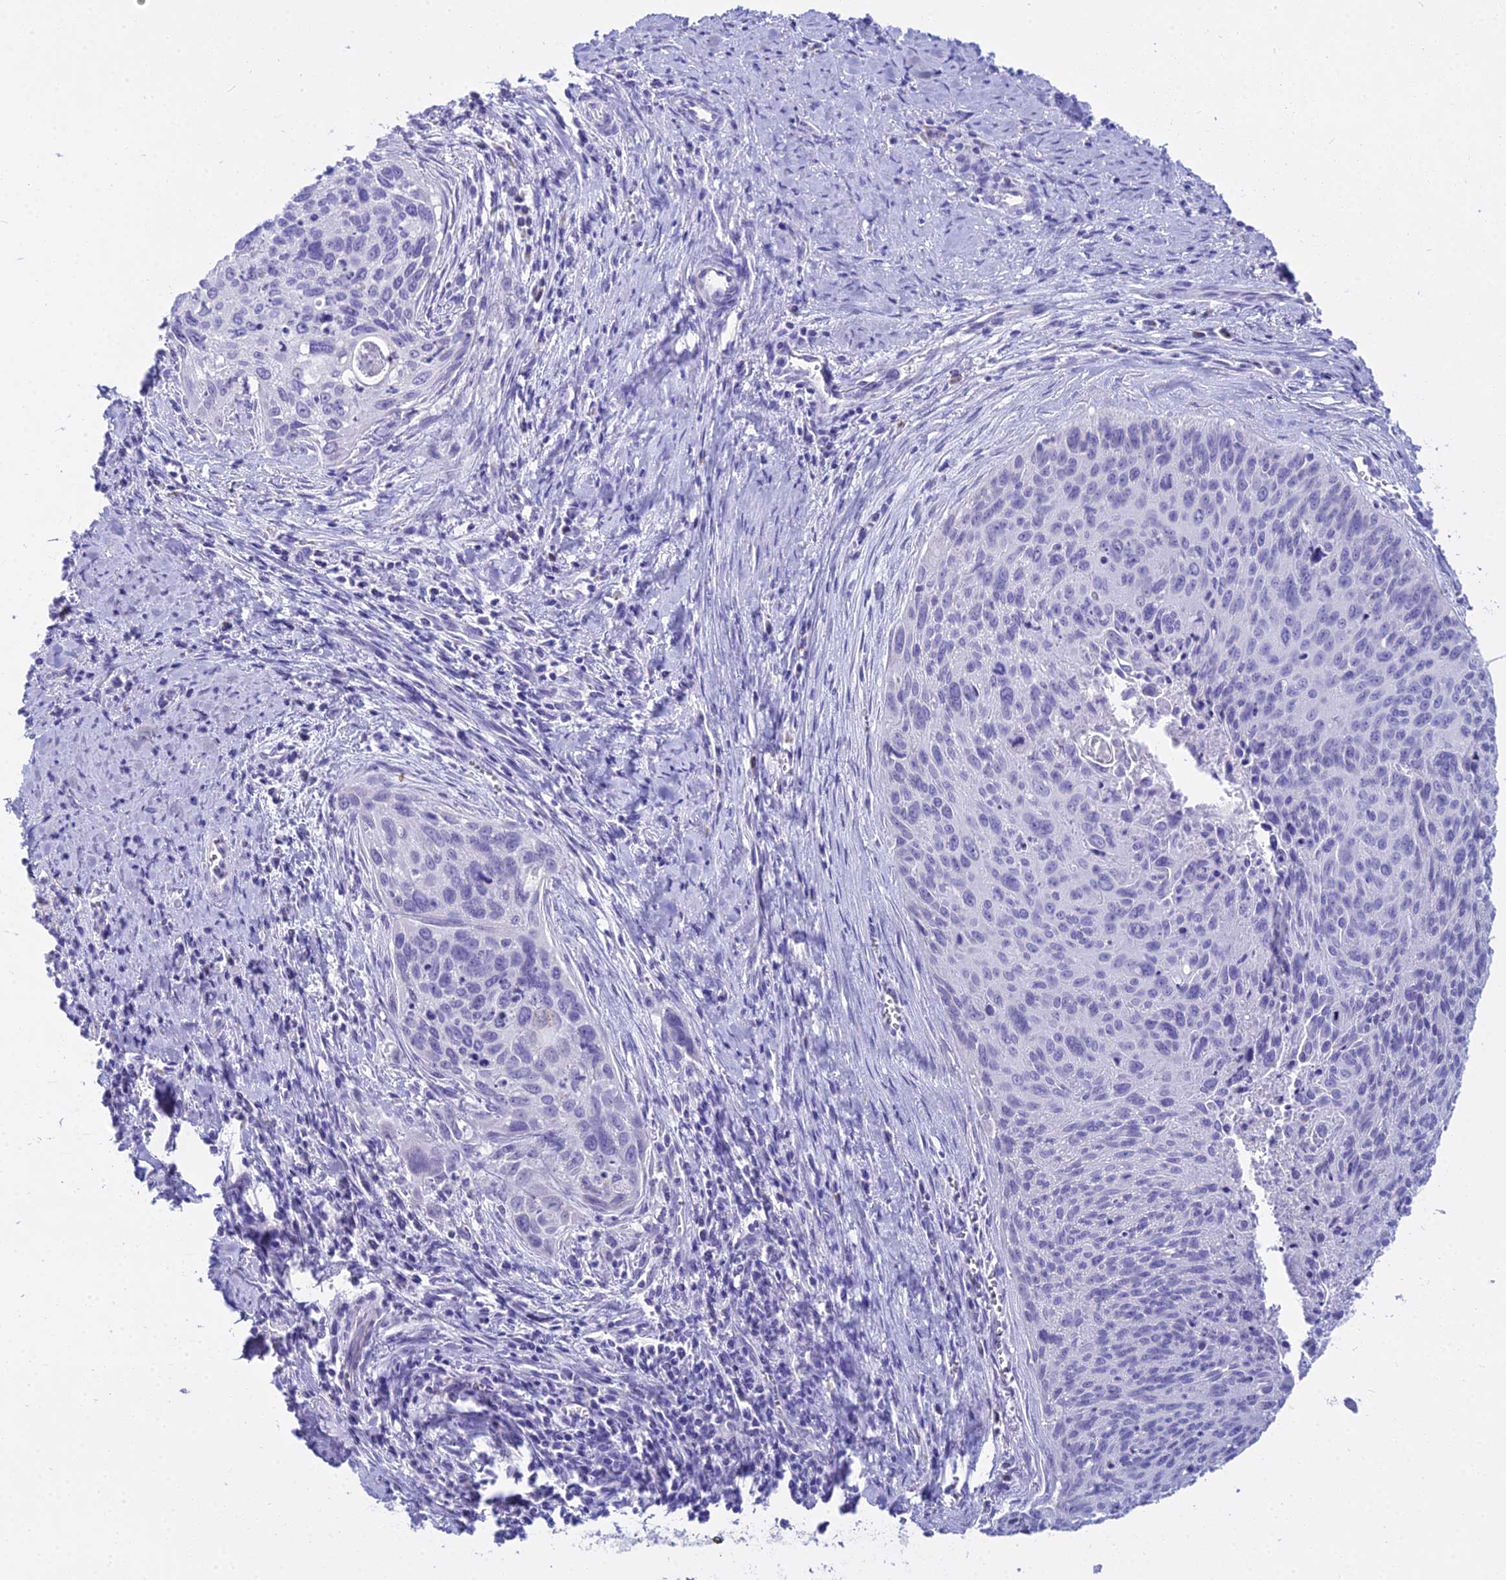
{"staining": {"intensity": "negative", "quantity": "none", "location": "none"}, "tissue": "cervical cancer", "cell_type": "Tumor cells", "image_type": "cancer", "snomed": [{"axis": "morphology", "description": "Squamous cell carcinoma, NOS"}, {"axis": "topography", "description": "Cervix"}], "caption": "Cervical cancer (squamous cell carcinoma) was stained to show a protein in brown. There is no significant staining in tumor cells. (Immunohistochemistry, brightfield microscopy, high magnification).", "gene": "CGB2", "patient": {"sex": "female", "age": 55}}